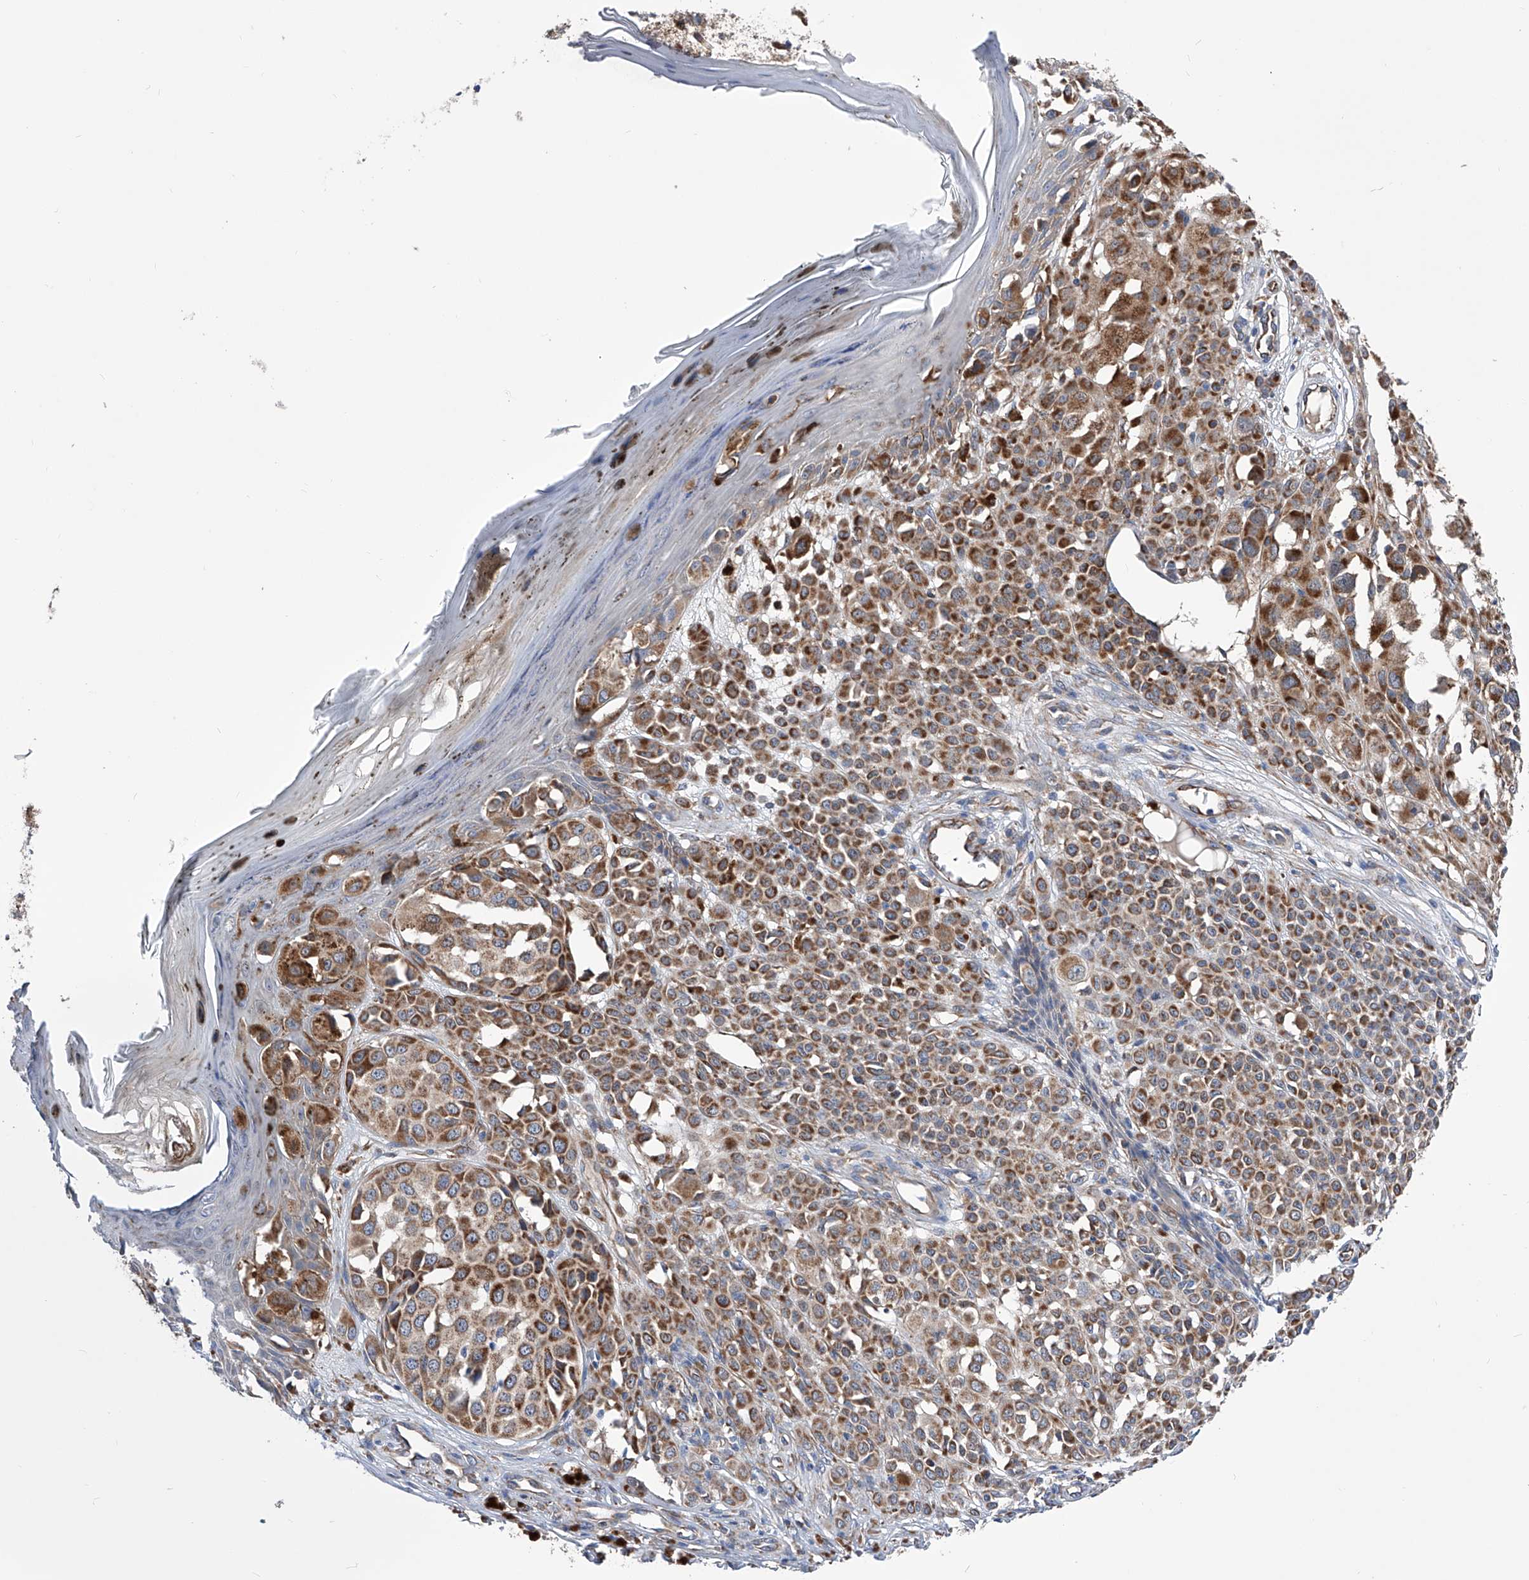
{"staining": {"intensity": "moderate", "quantity": ">75%", "location": "cytoplasmic/membranous"}, "tissue": "melanoma", "cell_type": "Tumor cells", "image_type": "cancer", "snomed": [{"axis": "morphology", "description": "Malignant melanoma, NOS"}, {"axis": "topography", "description": "Skin of leg"}], "caption": "A brown stain highlights moderate cytoplasmic/membranous staining of a protein in human malignant melanoma tumor cells. The staining was performed using DAB (3,3'-diaminobenzidine) to visualize the protein expression in brown, while the nuclei were stained in blue with hematoxylin (Magnification: 20x).", "gene": "SPATA20", "patient": {"sex": "female", "age": 72}}